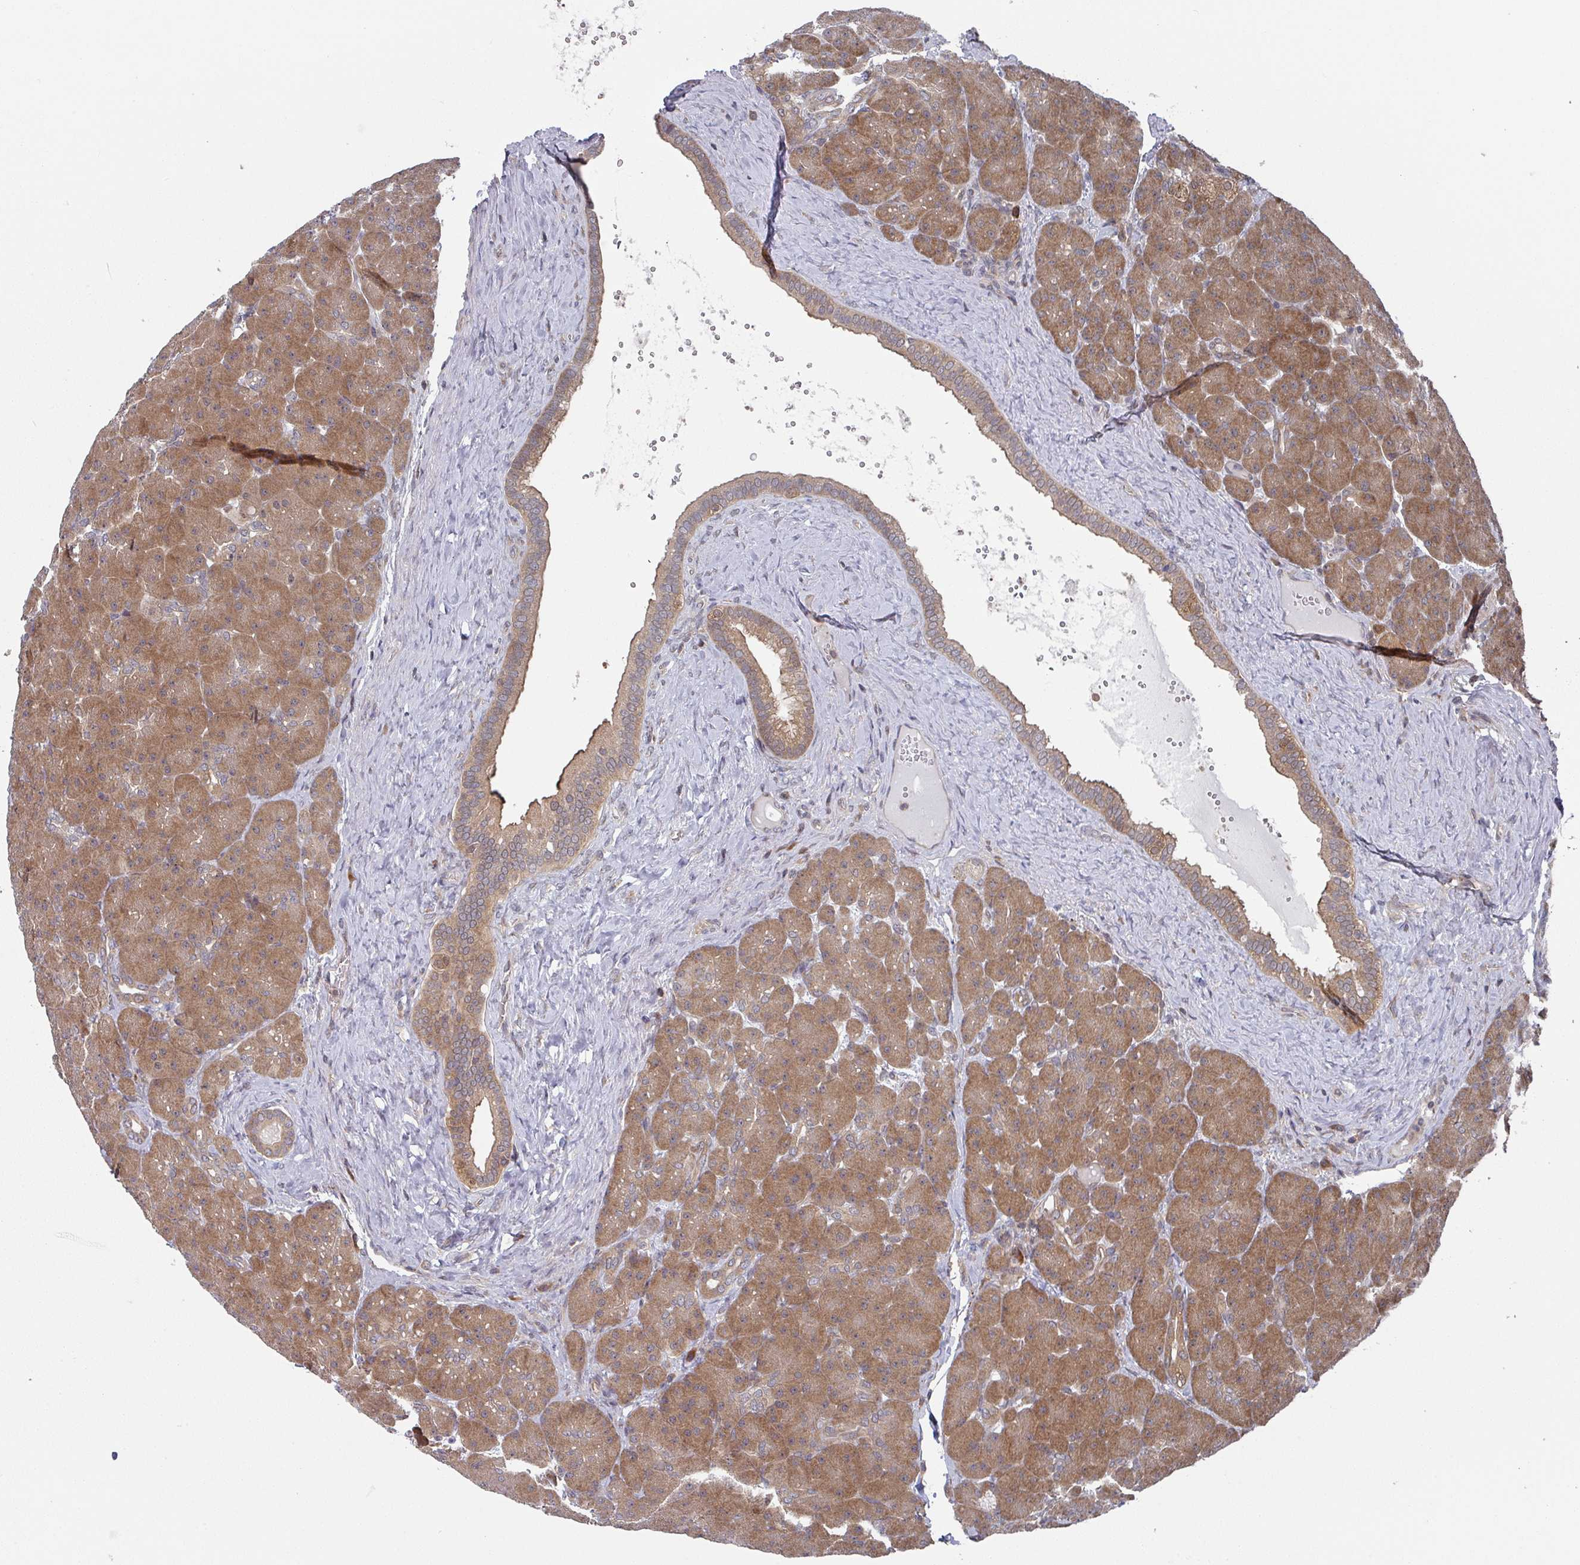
{"staining": {"intensity": "moderate", "quantity": ">75%", "location": "cytoplasmic/membranous,nuclear"}, "tissue": "pancreas", "cell_type": "Exocrine glandular cells", "image_type": "normal", "snomed": [{"axis": "morphology", "description": "Normal tissue, NOS"}, {"axis": "topography", "description": "Pancreas"}], "caption": "Immunohistochemical staining of unremarkable pancreas reveals moderate cytoplasmic/membranous,nuclear protein expression in about >75% of exocrine glandular cells.", "gene": "GOLGA7B", "patient": {"sex": "male", "age": 66}}